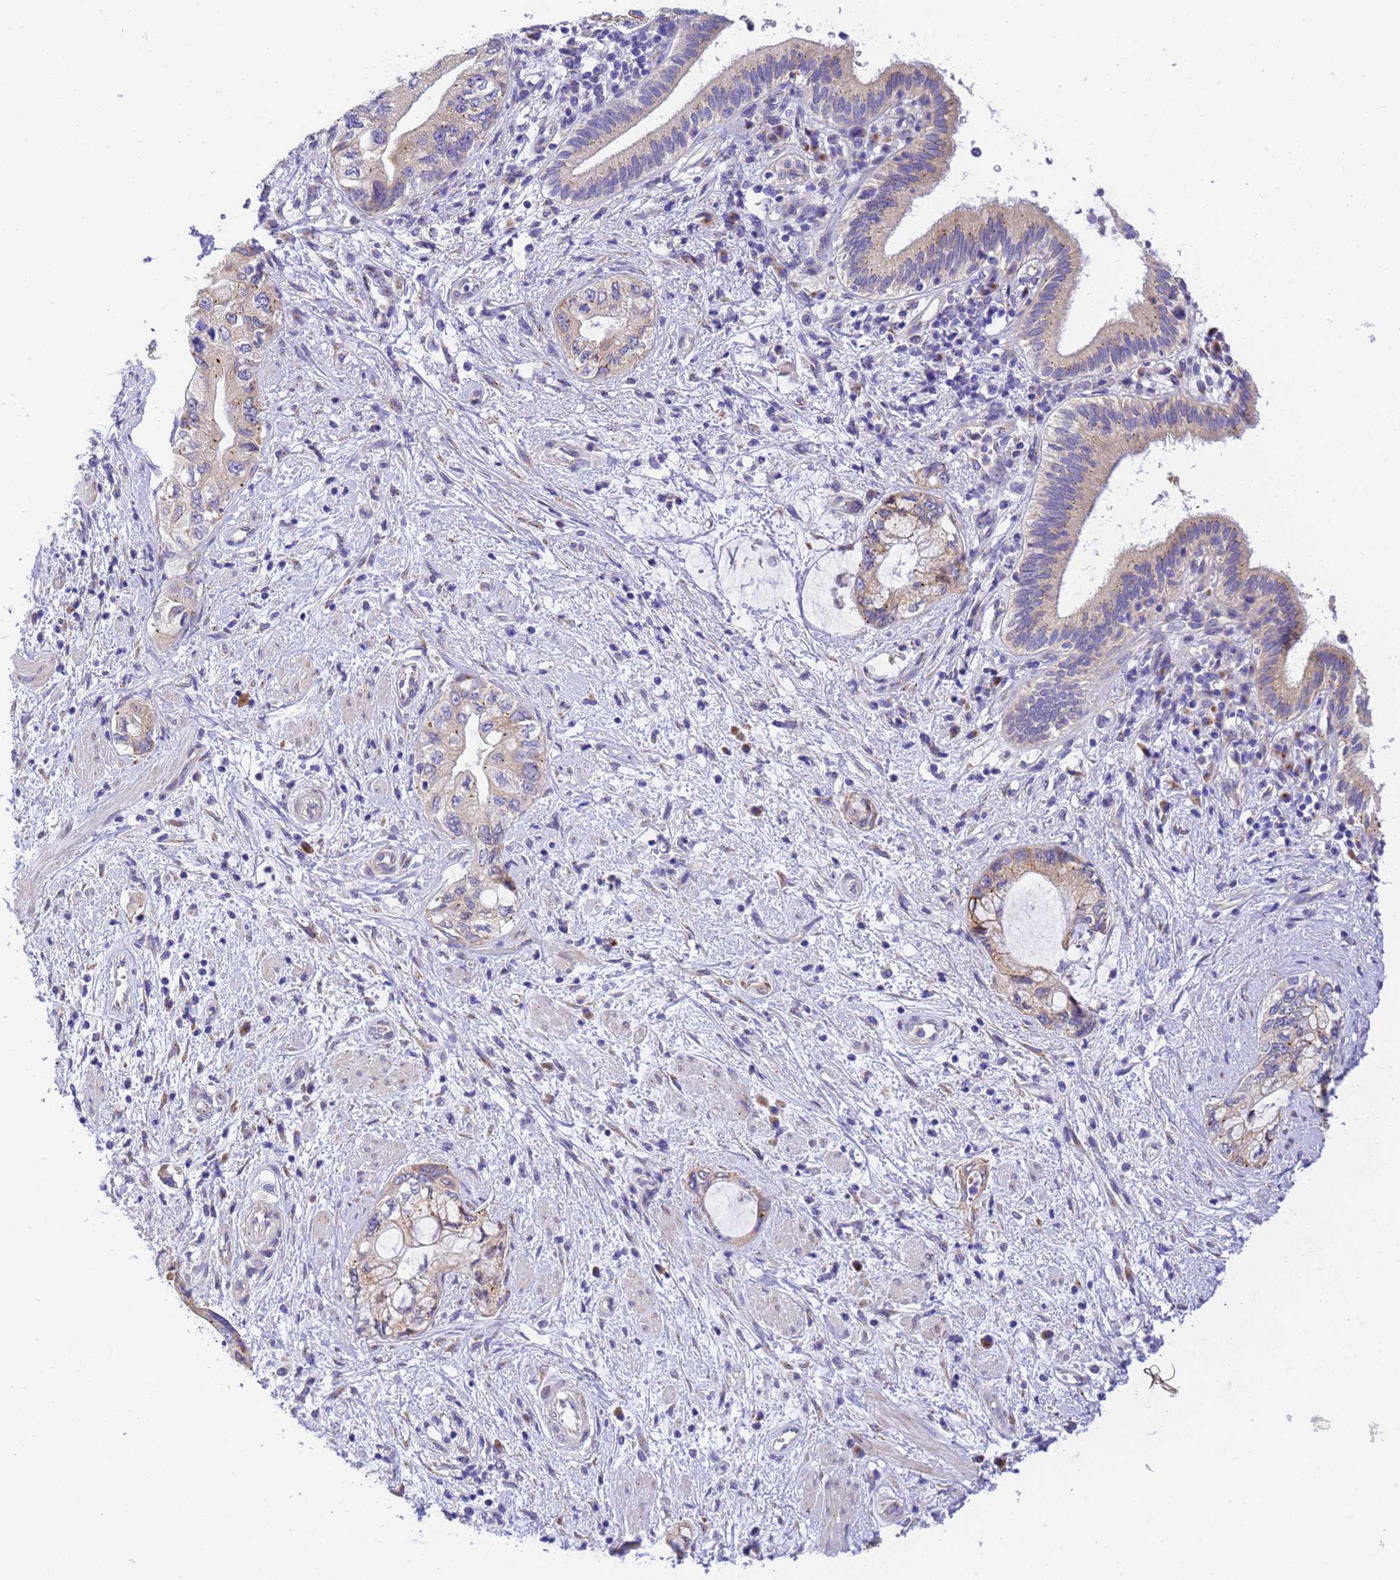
{"staining": {"intensity": "moderate", "quantity": "25%-75%", "location": "cytoplasmic/membranous"}, "tissue": "pancreatic cancer", "cell_type": "Tumor cells", "image_type": "cancer", "snomed": [{"axis": "morphology", "description": "Adenocarcinoma, NOS"}, {"axis": "topography", "description": "Pancreas"}], "caption": "Protein expression analysis of pancreatic cancer shows moderate cytoplasmic/membranous staining in approximately 25%-75% of tumor cells.", "gene": "RHBDD3", "patient": {"sex": "female", "age": 73}}